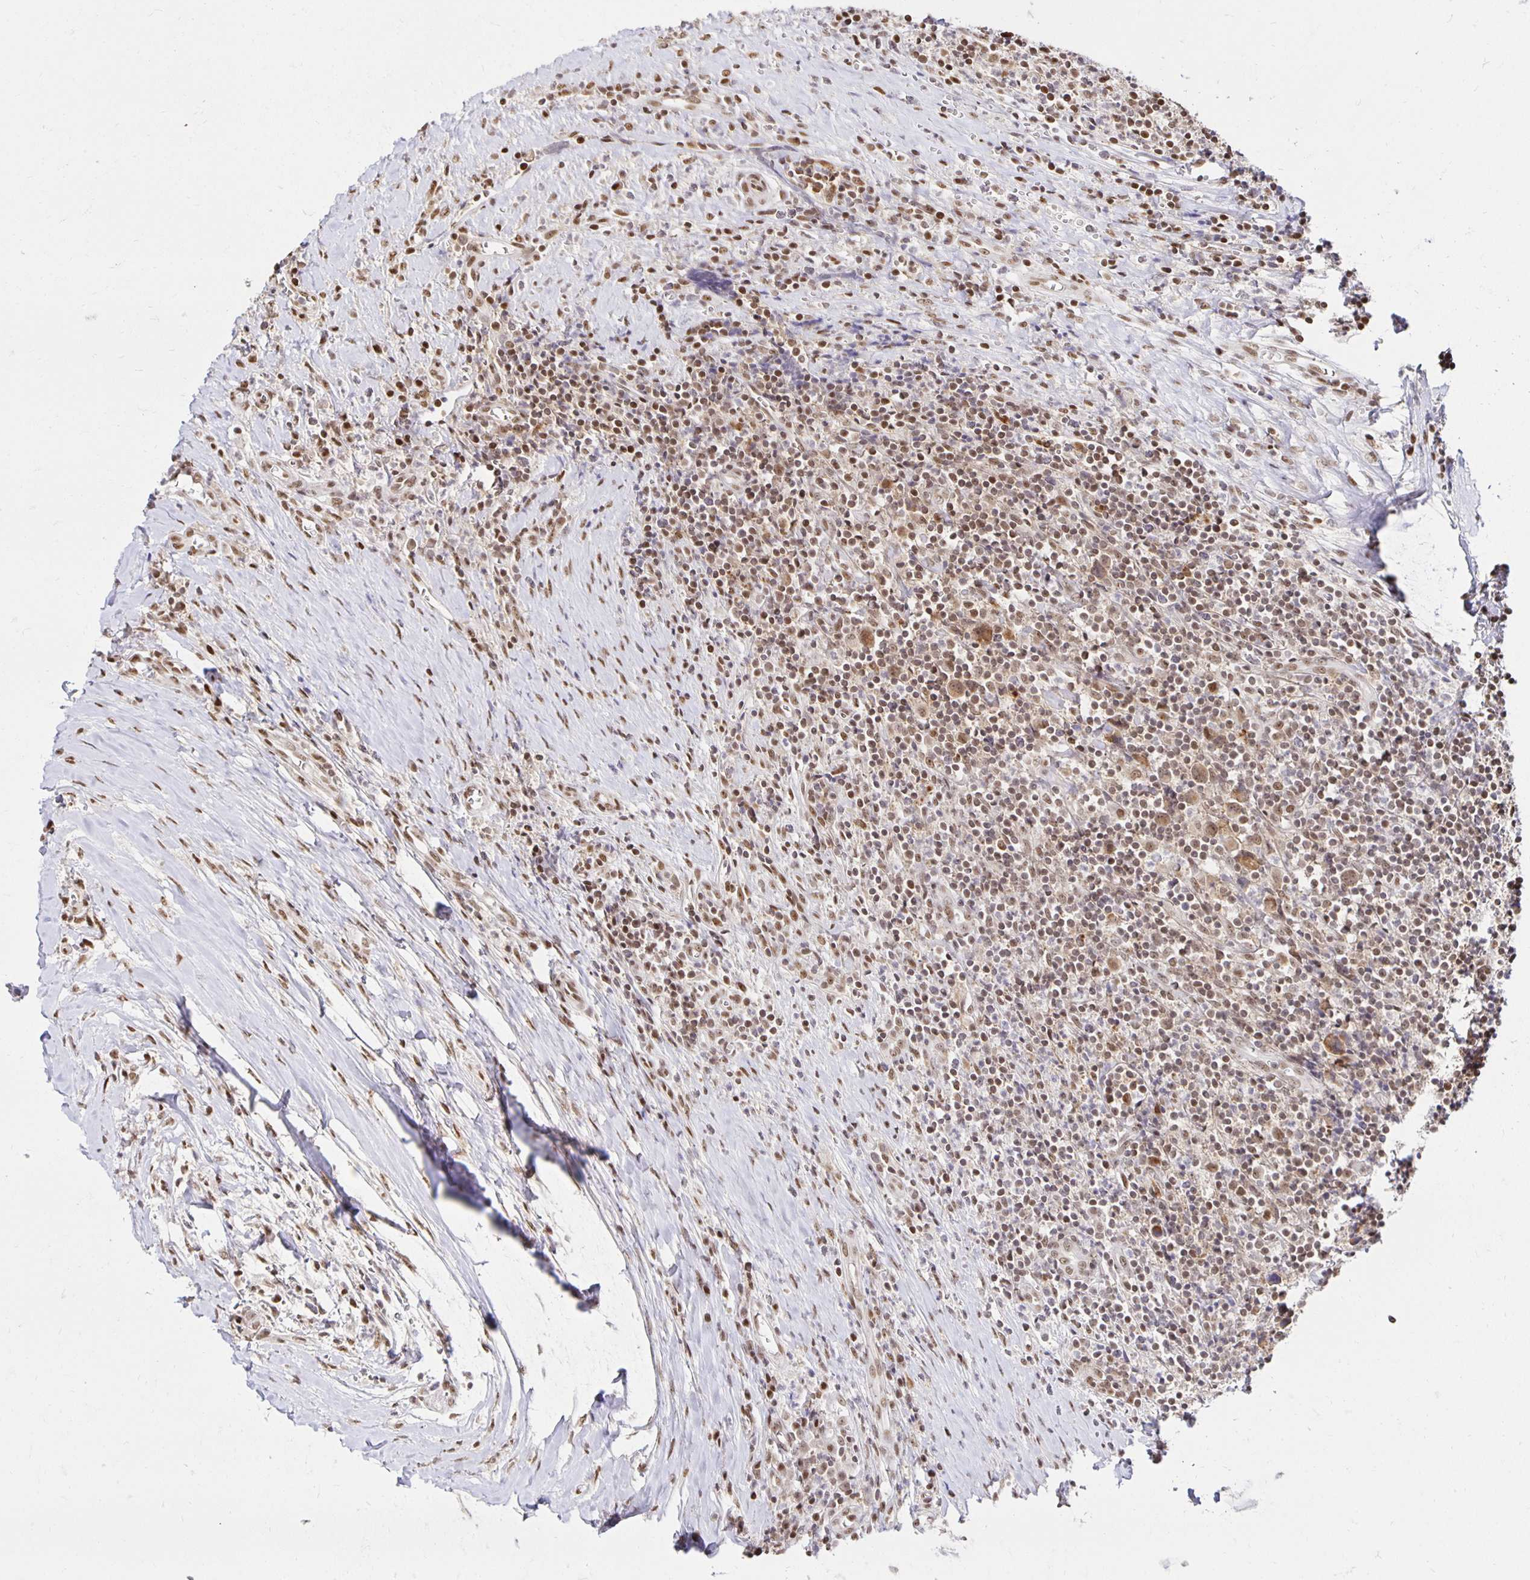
{"staining": {"intensity": "moderate", "quantity": ">75%", "location": "nuclear"}, "tissue": "lymphoma", "cell_type": "Tumor cells", "image_type": "cancer", "snomed": [{"axis": "morphology", "description": "Hodgkin's disease, NOS"}, {"axis": "topography", "description": "Thymus, NOS"}], "caption": "A high-resolution photomicrograph shows IHC staining of lymphoma, which exhibits moderate nuclear expression in about >75% of tumor cells. Using DAB (3,3'-diaminobenzidine) (brown) and hematoxylin (blue) stains, captured at high magnification using brightfield microscopy.", "gene": "ZNF579", "patient": {"sex": "female", "age": 17}}